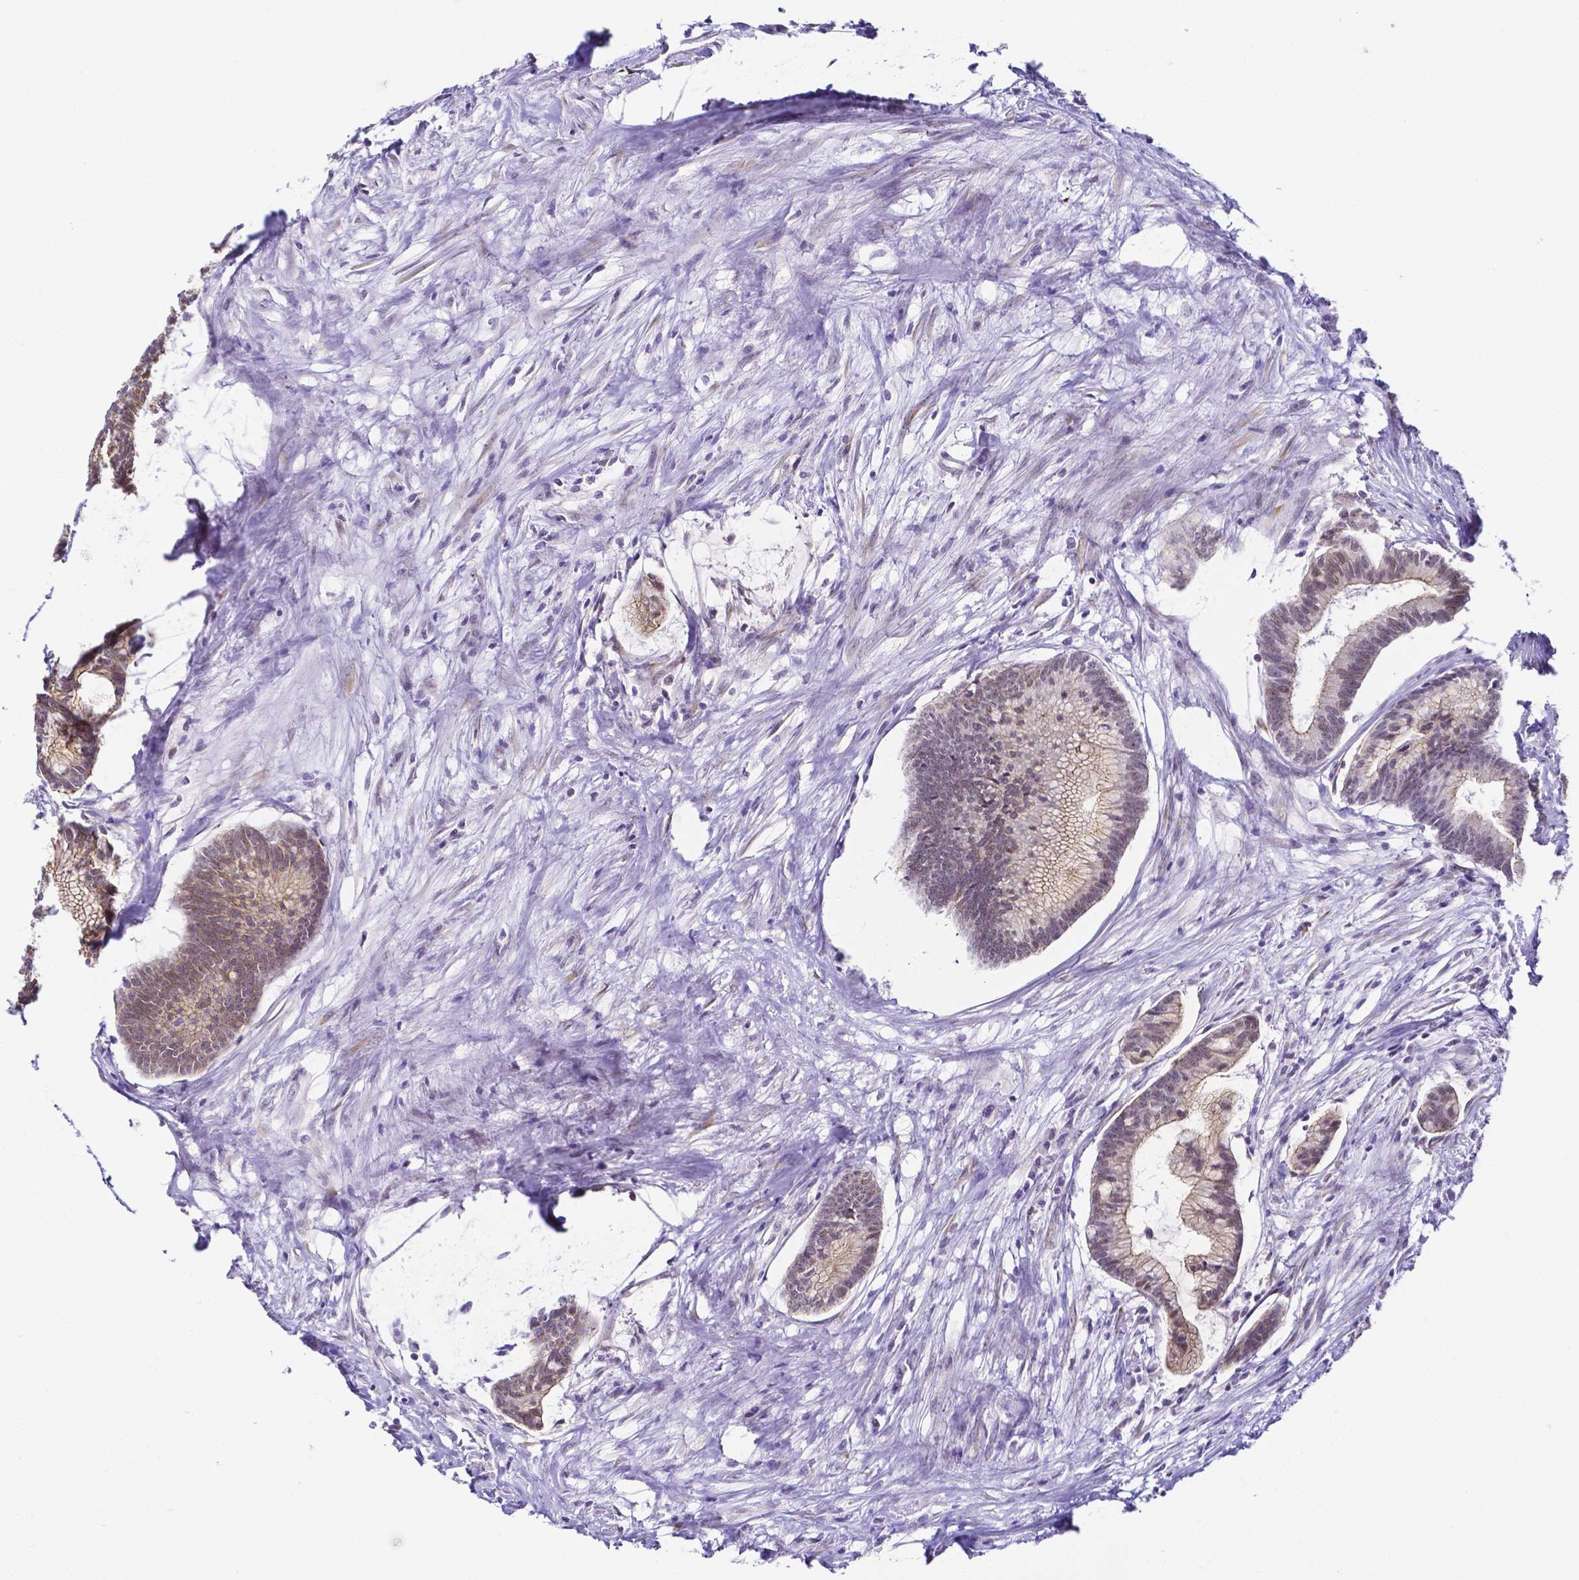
{"staining": {"intensity": "weak", "quantity": "<25%", "location": "cytoplasmic/membranous"}, "tissue": "colorectal cancer", "cell_type": "Tumor cells", "image_type": "cancer", "snomed": [{"axis": "morphology", "description": "Adenocarcinoma, NOS"}, {"axis": "topography", "description": "Colon"}], "caption": "The micrograph demonstrates no significant positivity in tumor cells of colorectal adenocarcinoma.", "gene": "FAM83G", "patient": {"sex": "female", "age": 78}}